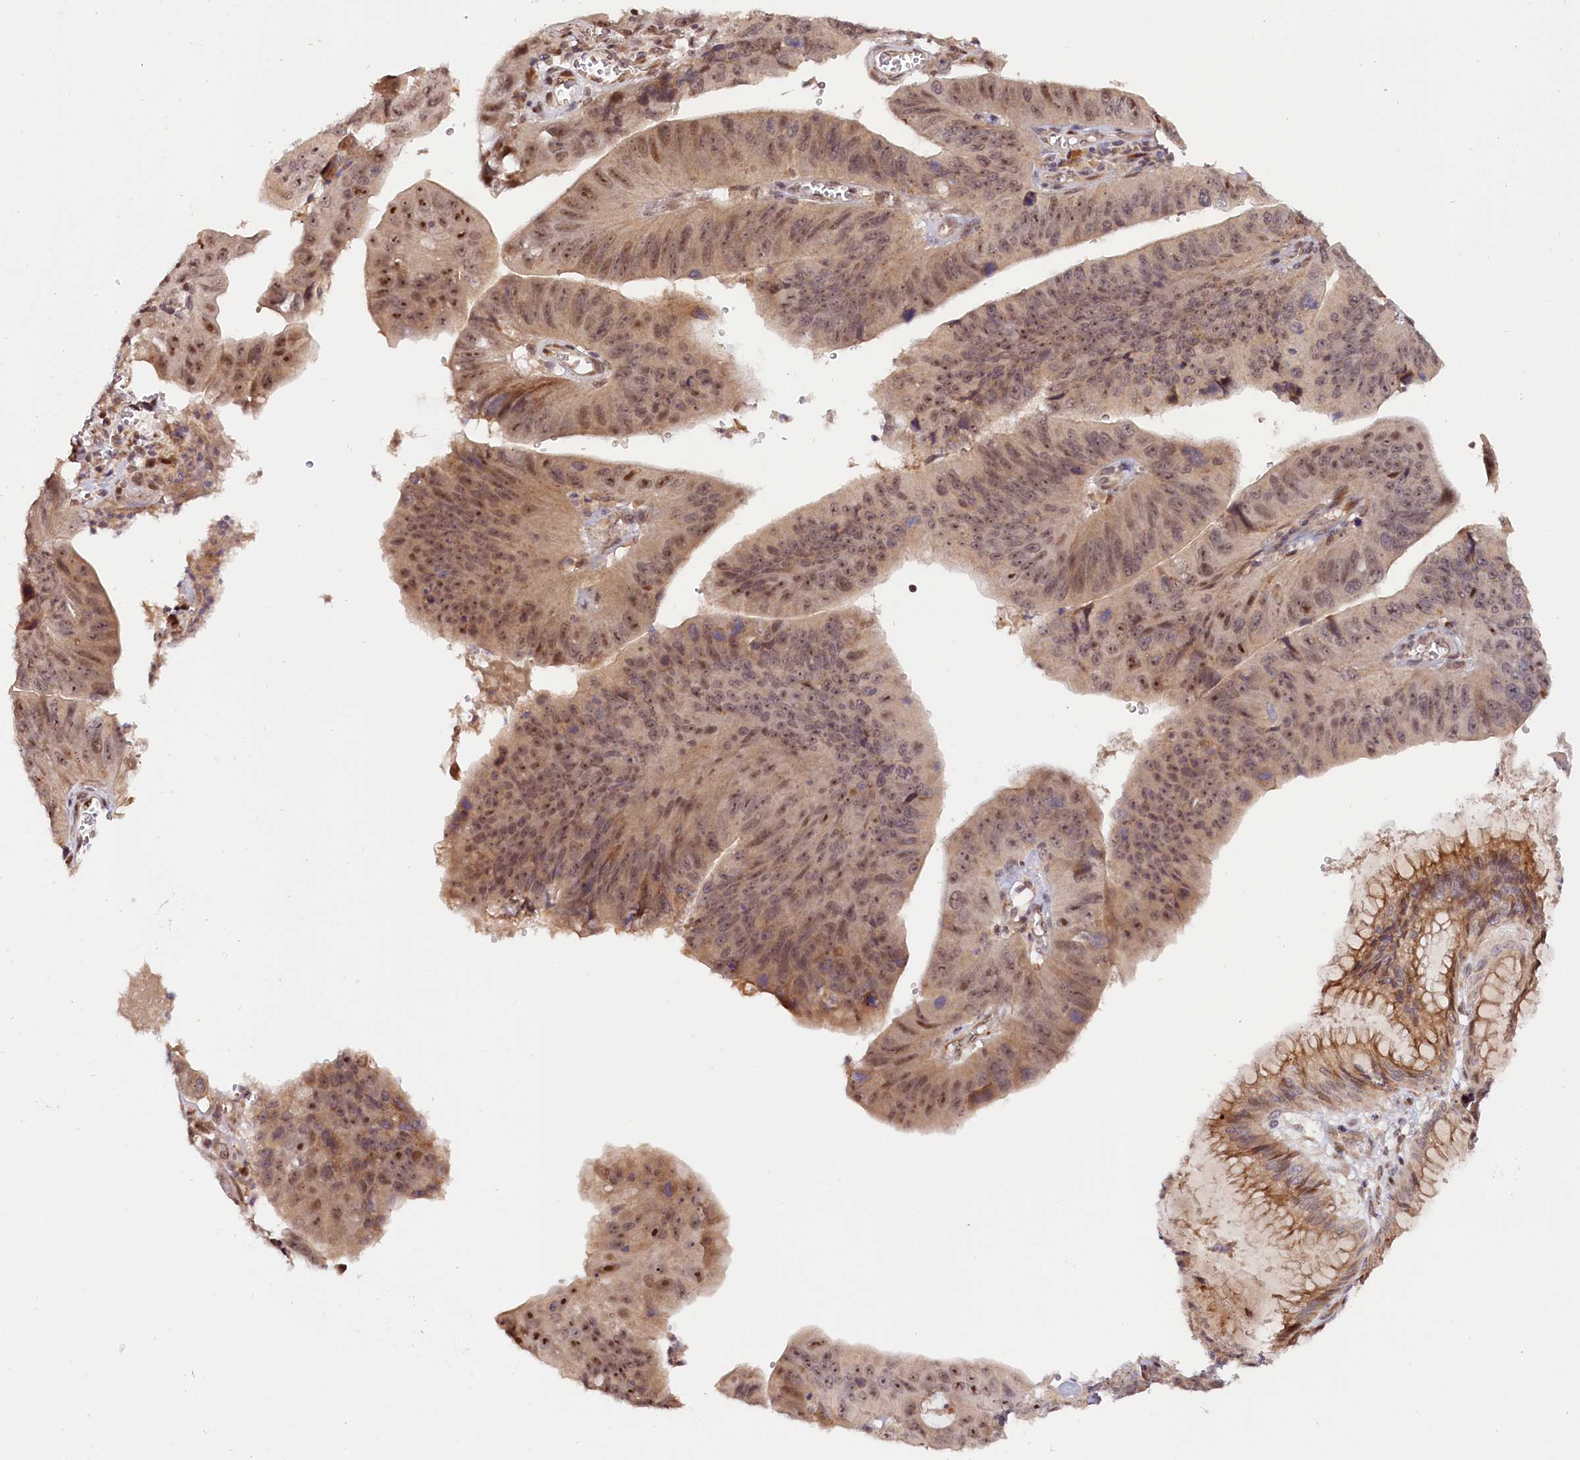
{"staining": {"intensity": "moderate", "quantity": ">75%", "location": "cytoplasmic/membranous,nuclear"}, "tissue": "stomach cancer", "cell_type": "Tumor cells", "image_type": "cancer", "snomed": [{"axis": "morphology", "description": "Adenocarcinoma, NOS"}, {"axis": "topography", "description": "Stomach"}], "caption": "Protein expression by IHC reveals moderate cytoplasmic/membranous and nuclear staining in about >75% of tumor cells in stomach cancer. (Stains: DAB in brown, nuclei in blue, Microscopy: brightfield microscopy at high magnification).", "gene": "ANKRD24", "patient": {"sex": "male", "age": 59}}